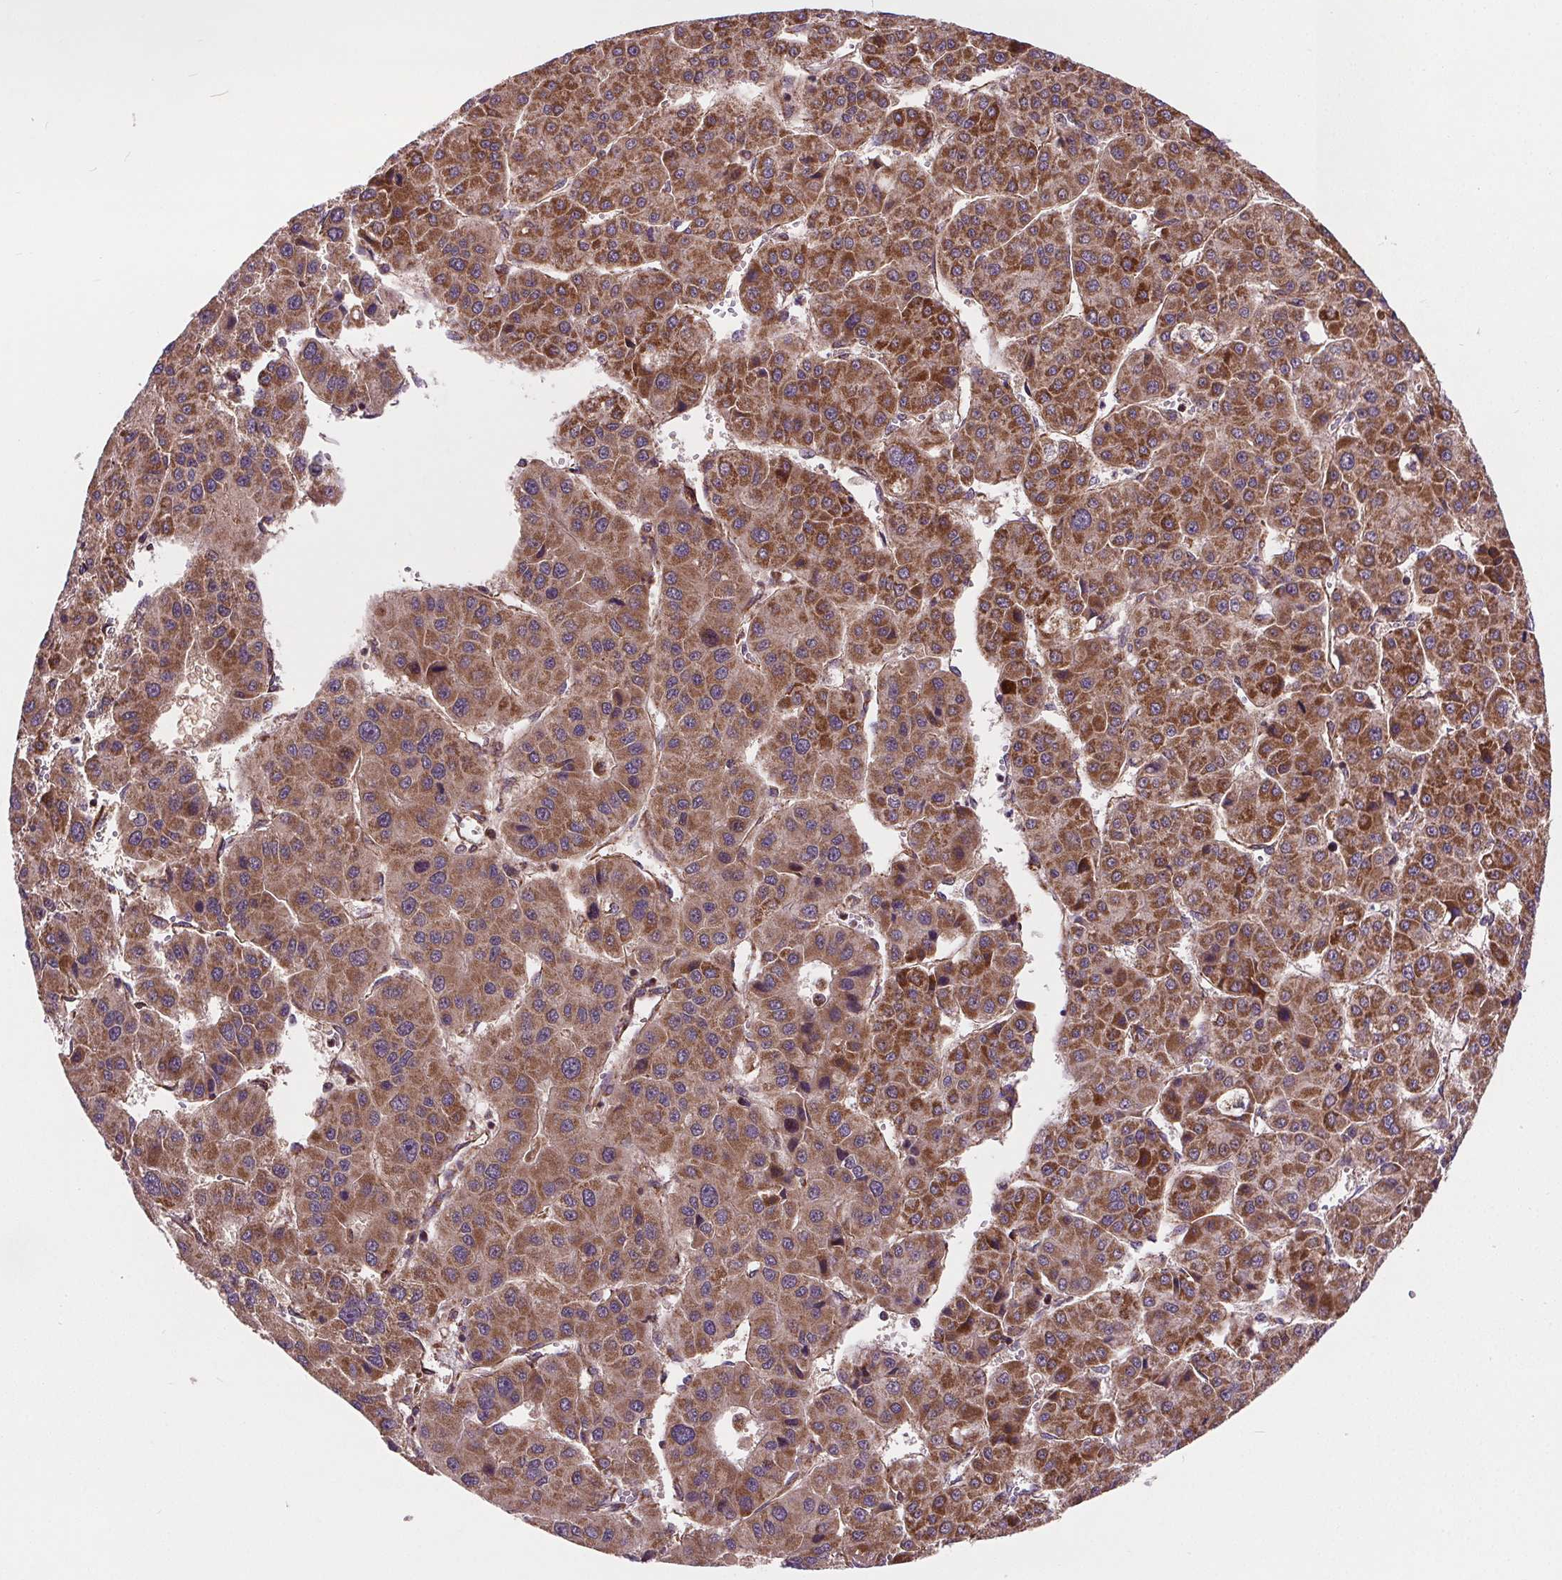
{"staining": {"intensity": "moderate", "quantity": ">75%", "location": "cytoplasmic/membranous"}, "tissue": "liver cancer", "cell_type": "Tumor cells", "image_type": "cancer", "snomed": [{"axis": "morphology", "description": "Carcinoma, Hepatocellular, NOS"}, {"axis": "topography", "description": "Liver"}], "caption": "Liver cancer (hepatocellular carcinoma) was stained to show a protein in brown. There is medium levels of moderate cytoplasmic/membranous staining in about >75% of tumor cells.", "gene": "GOLT1B", "patient": {"sex": "male", "age": 73}}